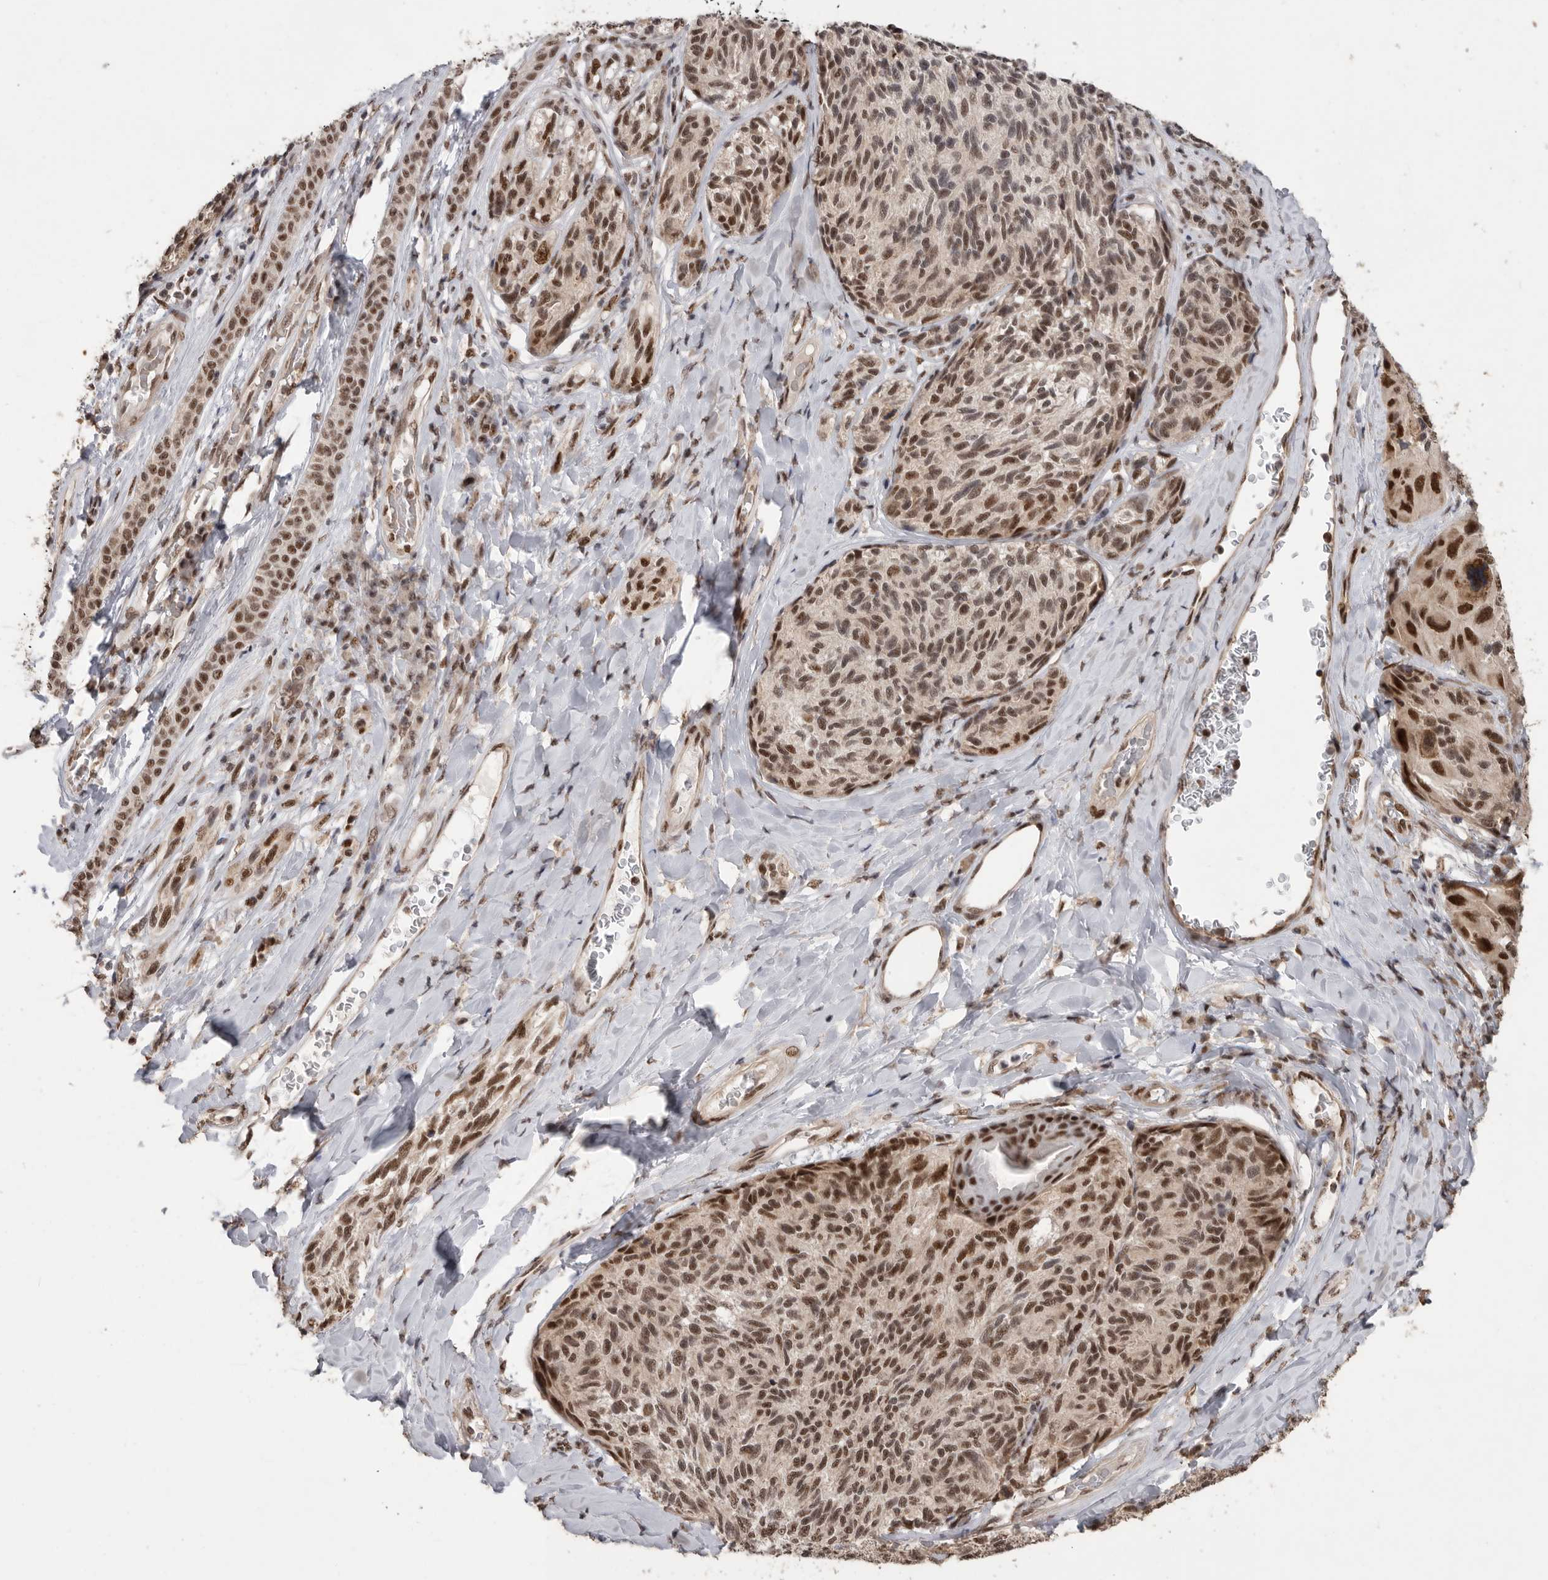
{"staining": {"intensity": "strong", "quantity": ">75%", "location": "nuclear"}, "tissue": "melanoma", "cell_type": "Tumor cells", "image_type": "cancer", "snomed": [{"axis": "morphology", "description": "Malignant melanoma, NOS"}, {"axis": "topography", "description": "Skin"}], "caption": "Tumor cells show high levels of strong nuclear staining in approximately >75% of cells in human malignant melanoma.", "gene": "PPP1R10", "patient": {"sex": "female", "age": 73}}